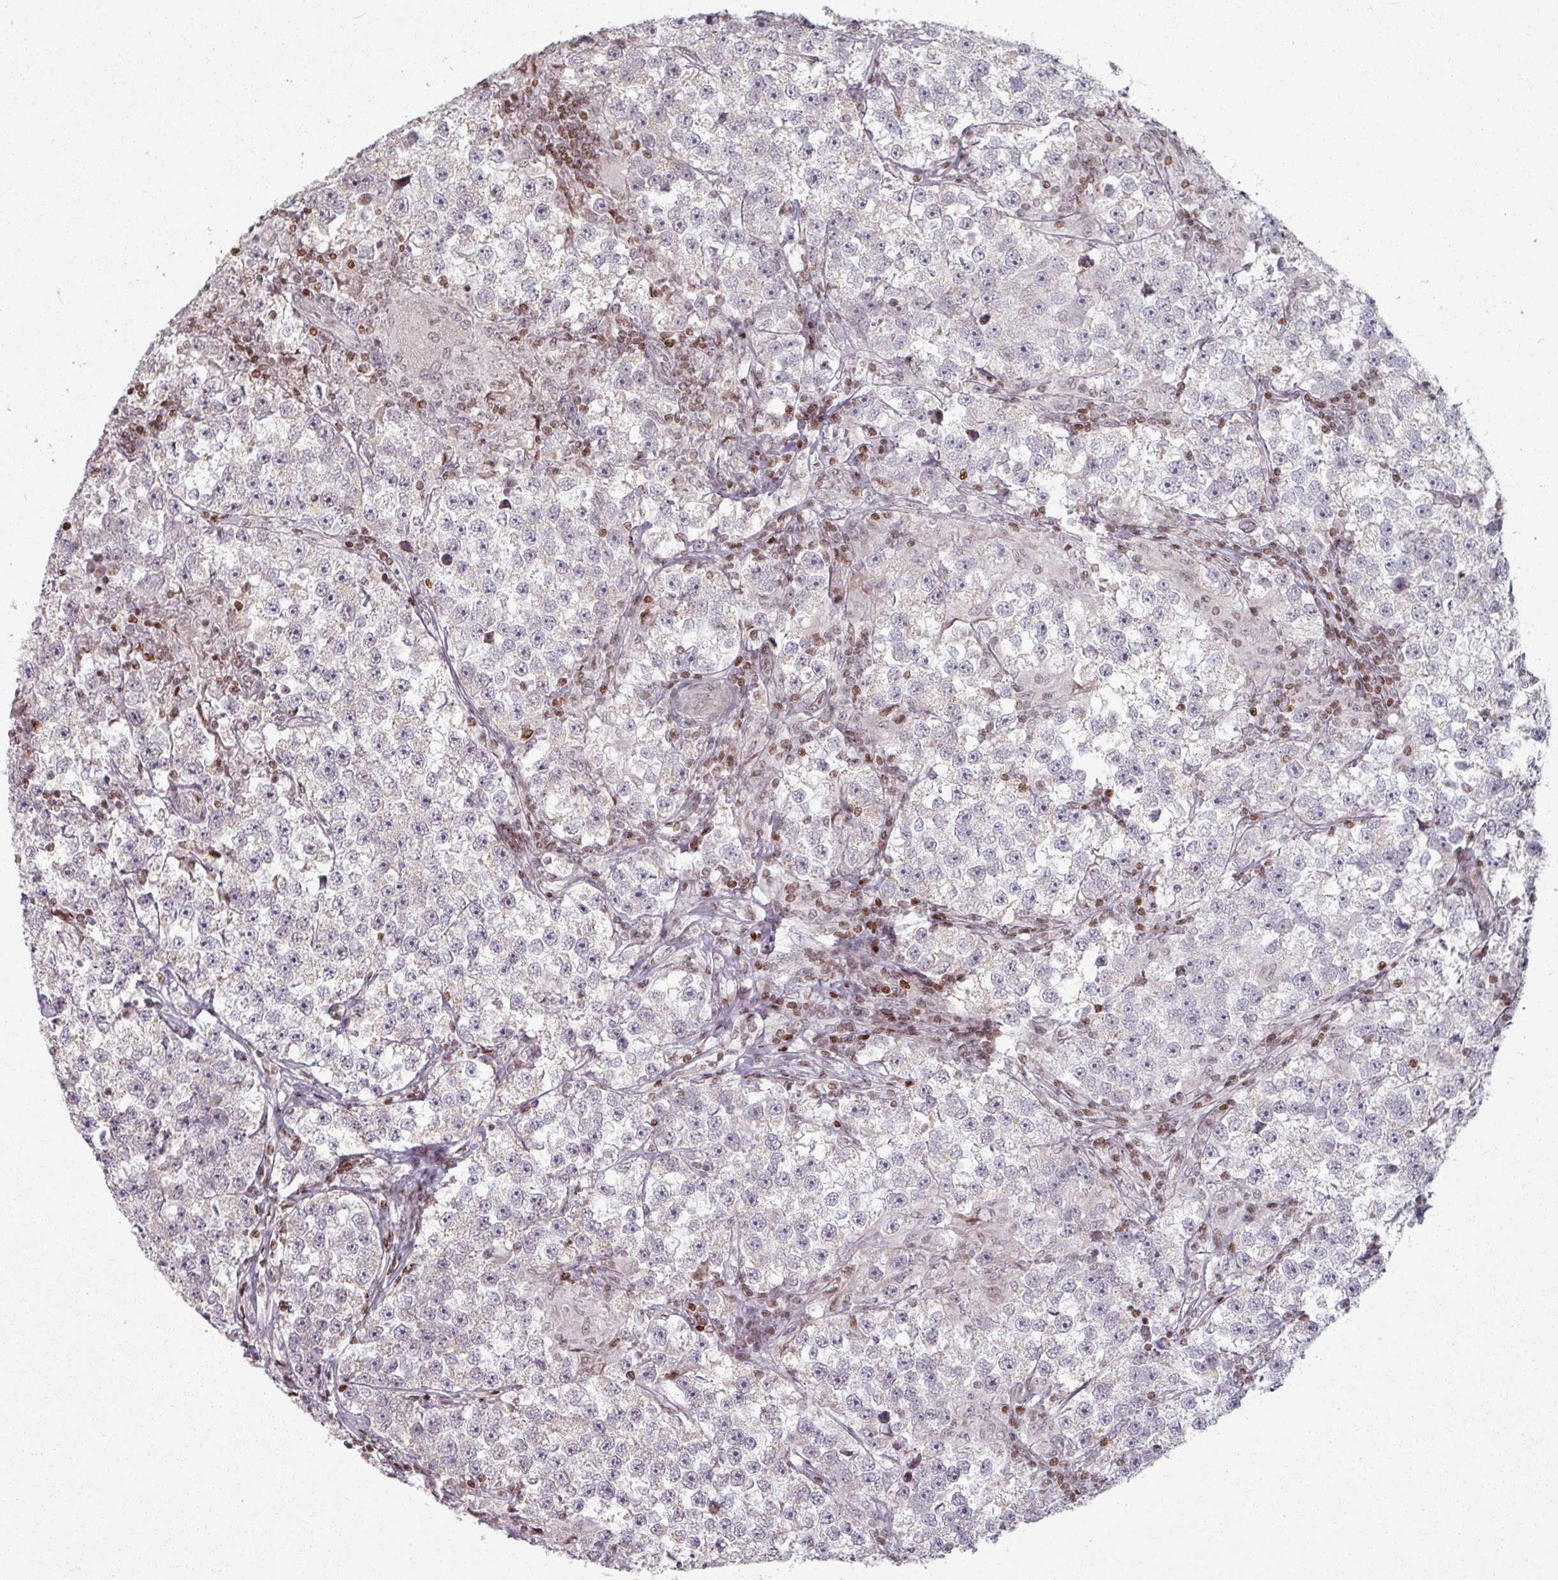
{"staining": {"intensity": "negative", "quantity": "none", "location": "none"}, "tissue": "testis cancer", "cell_type": "Tumor cells", "image_type": "cancer", "snomed": [{"axis": "morphology", "description": "Seminoma, NOS"}, {"axis": "topography", "description": "Testis"}], "caption": "Tumor cells are negative for protein expression in human testis cancer.", "gene": "NCOR1", "patient": {"sex": "male", "age": 46}}